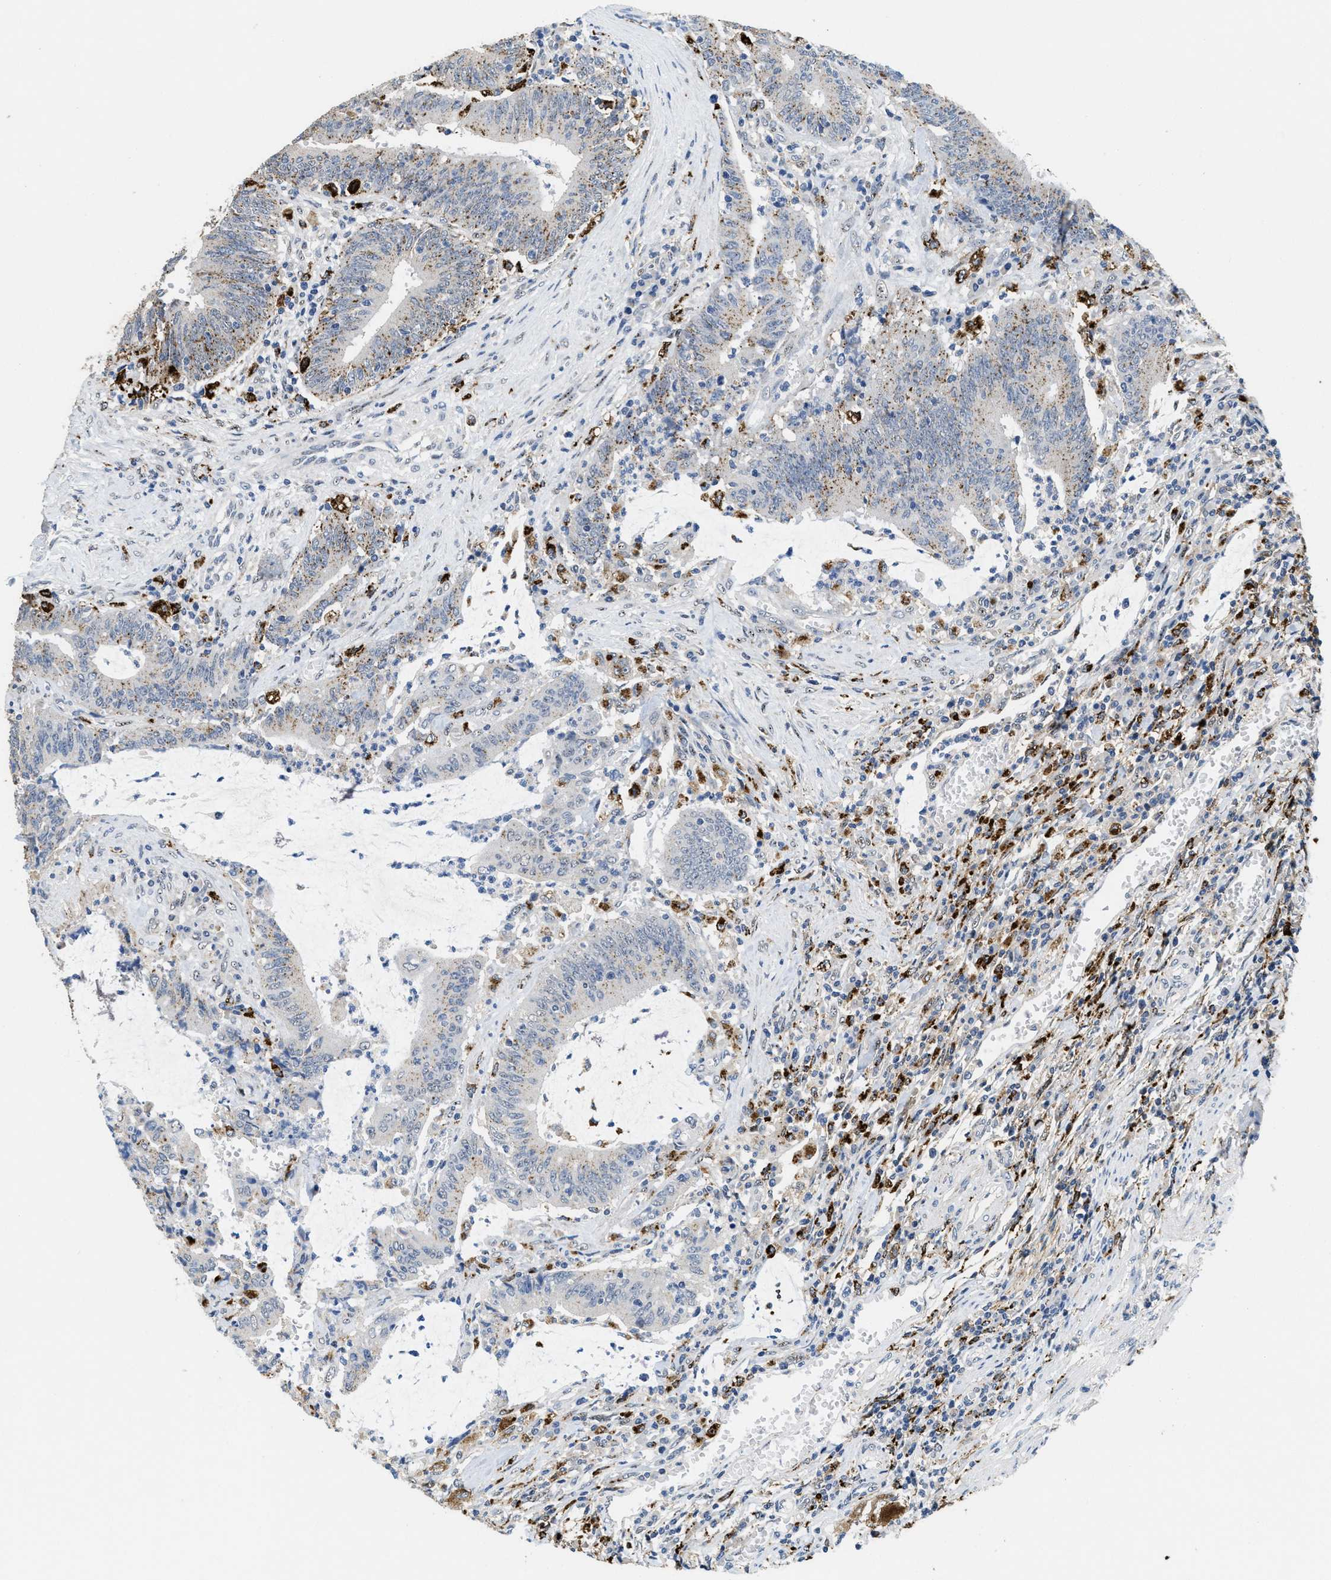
{"staining": {"intensity": "weak", "quantity": ">75%", "location": "cytoplasmic/membranous"}, "tissue": "colorectal cancer", "cell_type": "Tumor cells", "image_type": "cancer", "snomed": [{"axis": "morphology", "description": "Normal tissue, NOS"}, {"axis": "morphology", "description": "Adenocarcinoma, NOS"}, {"axis": "topography", "description": "Rectum"}], "caption": "Weak cytoplasmic/membranous protein positivity is present in about >75% of tumor cells in colorectal cancer. (DAB (3,3'-diaminobenzidine) IHC with brightfield microscopy, high magnification).", "gene": "BMPR2", "patient": {"sex": "female", "age": 66}}